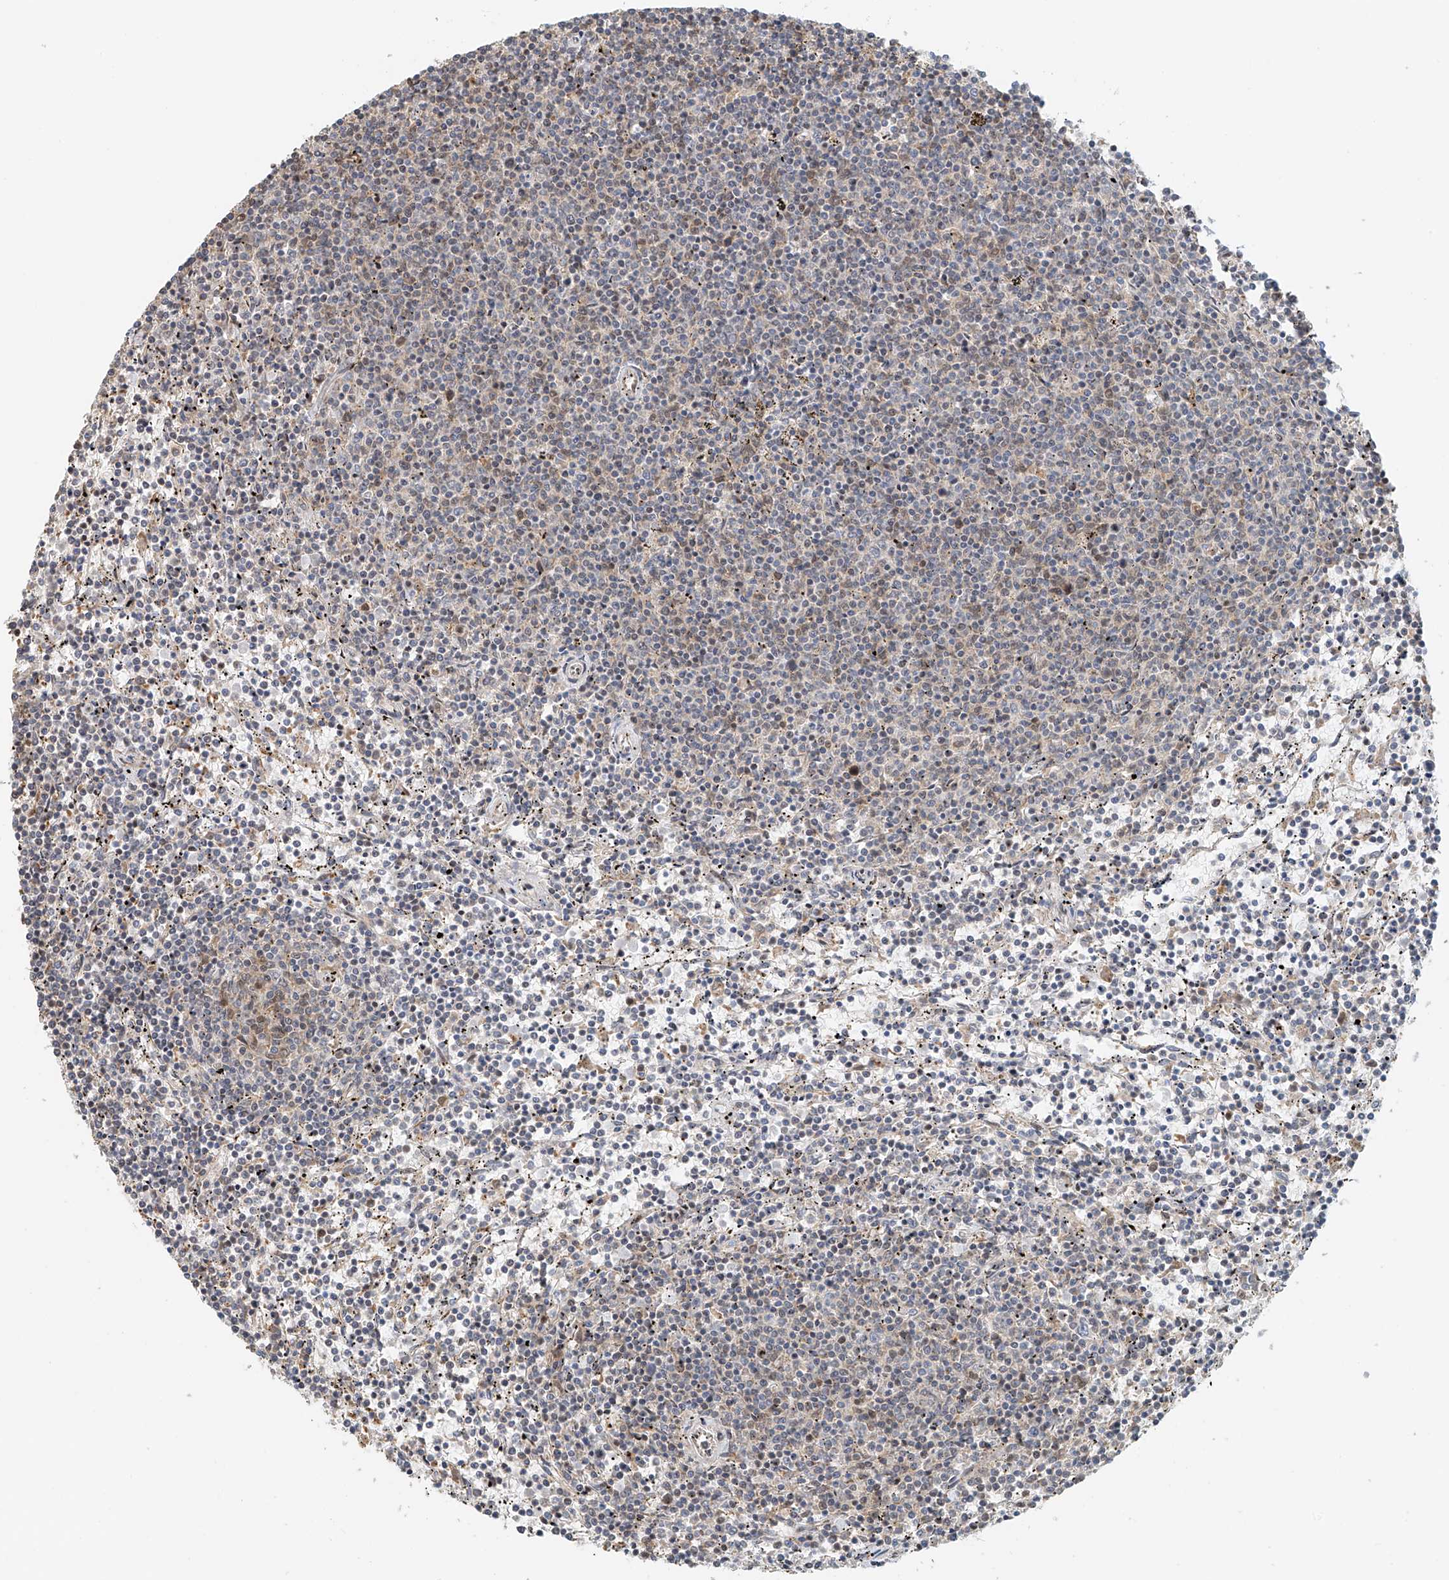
{"staining": {"intensity": "negative", "quantity": "none", "location": "none"}, "tissue": "lymphoma", "cell_type": "Tumor cells", "image_type": "cancer", "snomed": [{"axis": "morphology", "description": "Malignant lymphoma, non-Hodgkin's type, Low grade"}, {"axis": "topography", "description": "Spleen"}], "caption": "Immunohistochemistry (IHC) photomicrograph of malignant lymphoma, non-Hodgkin's type (low-grade) stained for a protein (brown), which exhibits no positivity in tumor cells.", "gene": "ZNF514", "patient": {"sex": "female", "age": 50}}